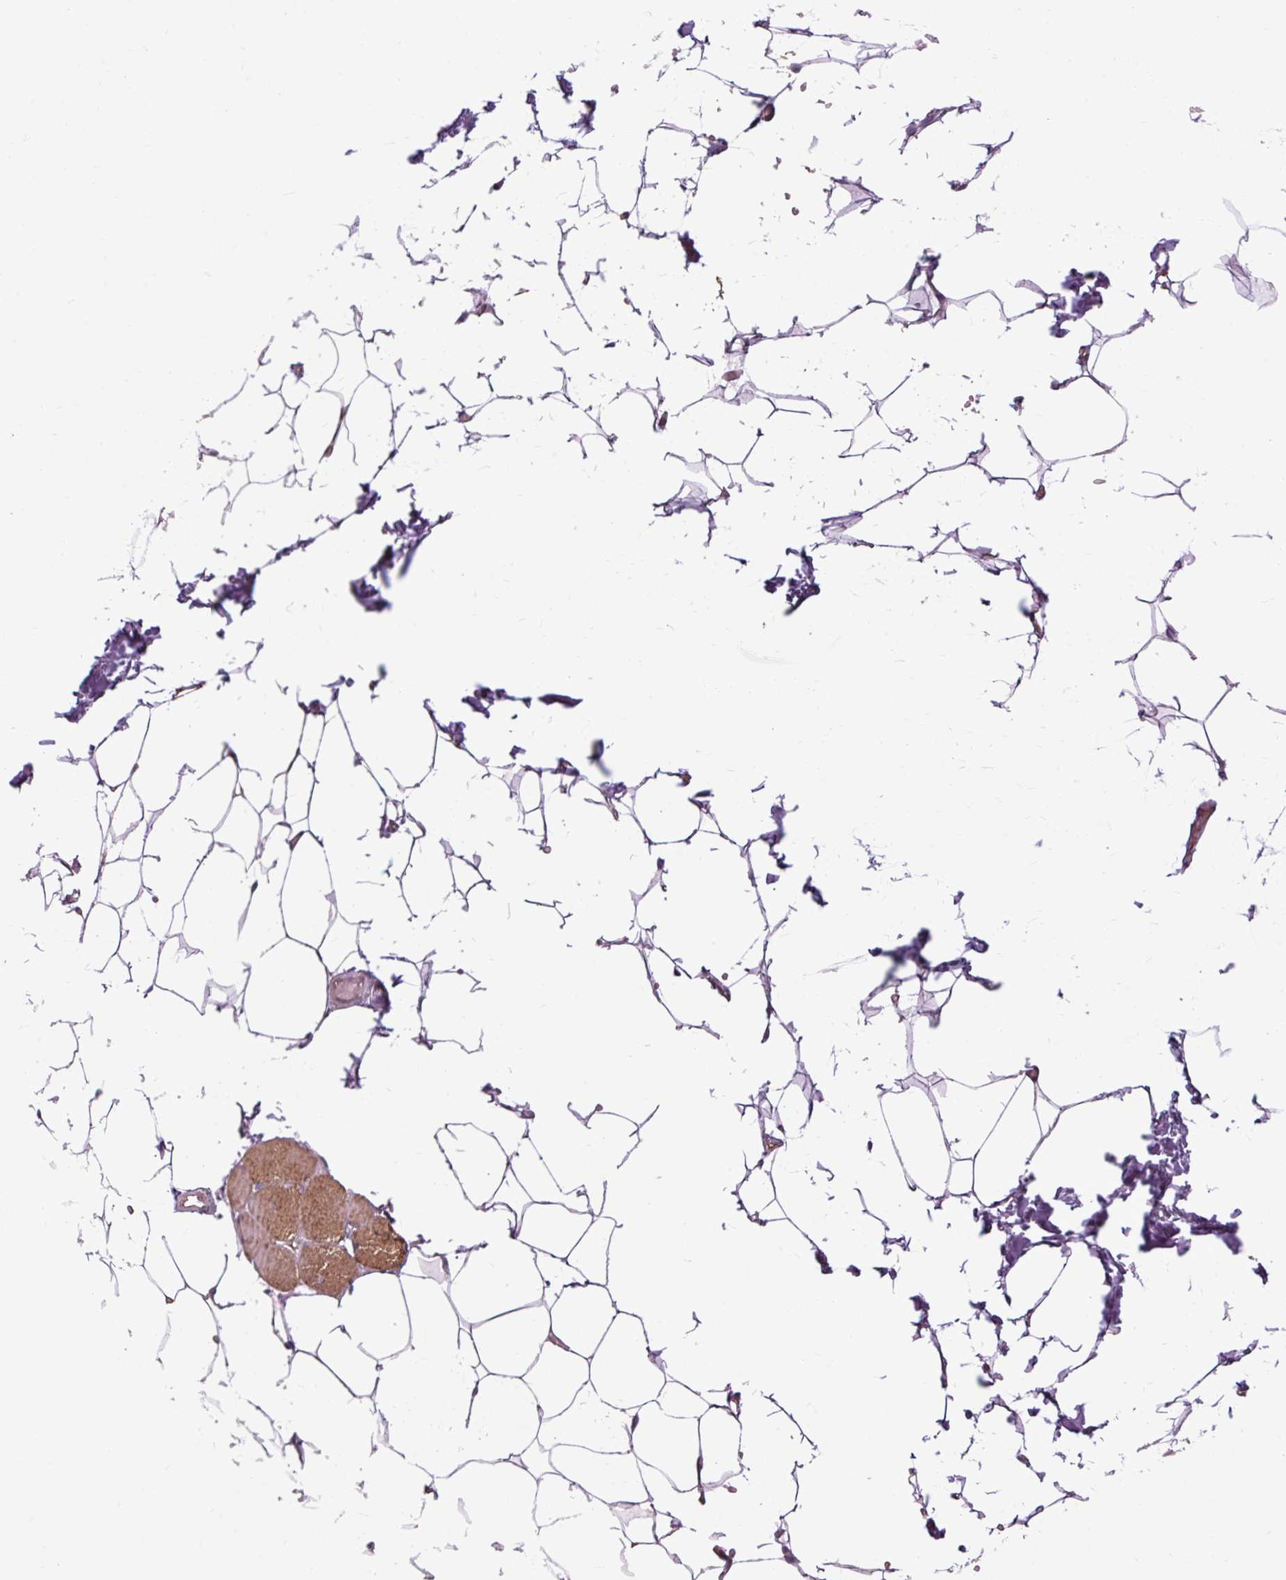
{"staining": {"intensity": "weak", "quantity": "<25%", "location": "cytoplasmic/membranous"}, "tissue": "adipose tissue", "cell_type": "Adipocytes", "image_type": "normal", "snomed": [{"axis": "morphology", "description": "Normal tissue, NOS"}, {"axis": "topography", "description": "Skin"}, {"axis": "topography", "description": "Peripheral nerve tissue"}], "caption": "Unremarkable adipose tissue was stained to show a protein in brown. There is no significant staining in adipocytes. Nuclei are stained in blue.", "gene": "CCDC93", "patient": {"sex": "female", "age": 56}}